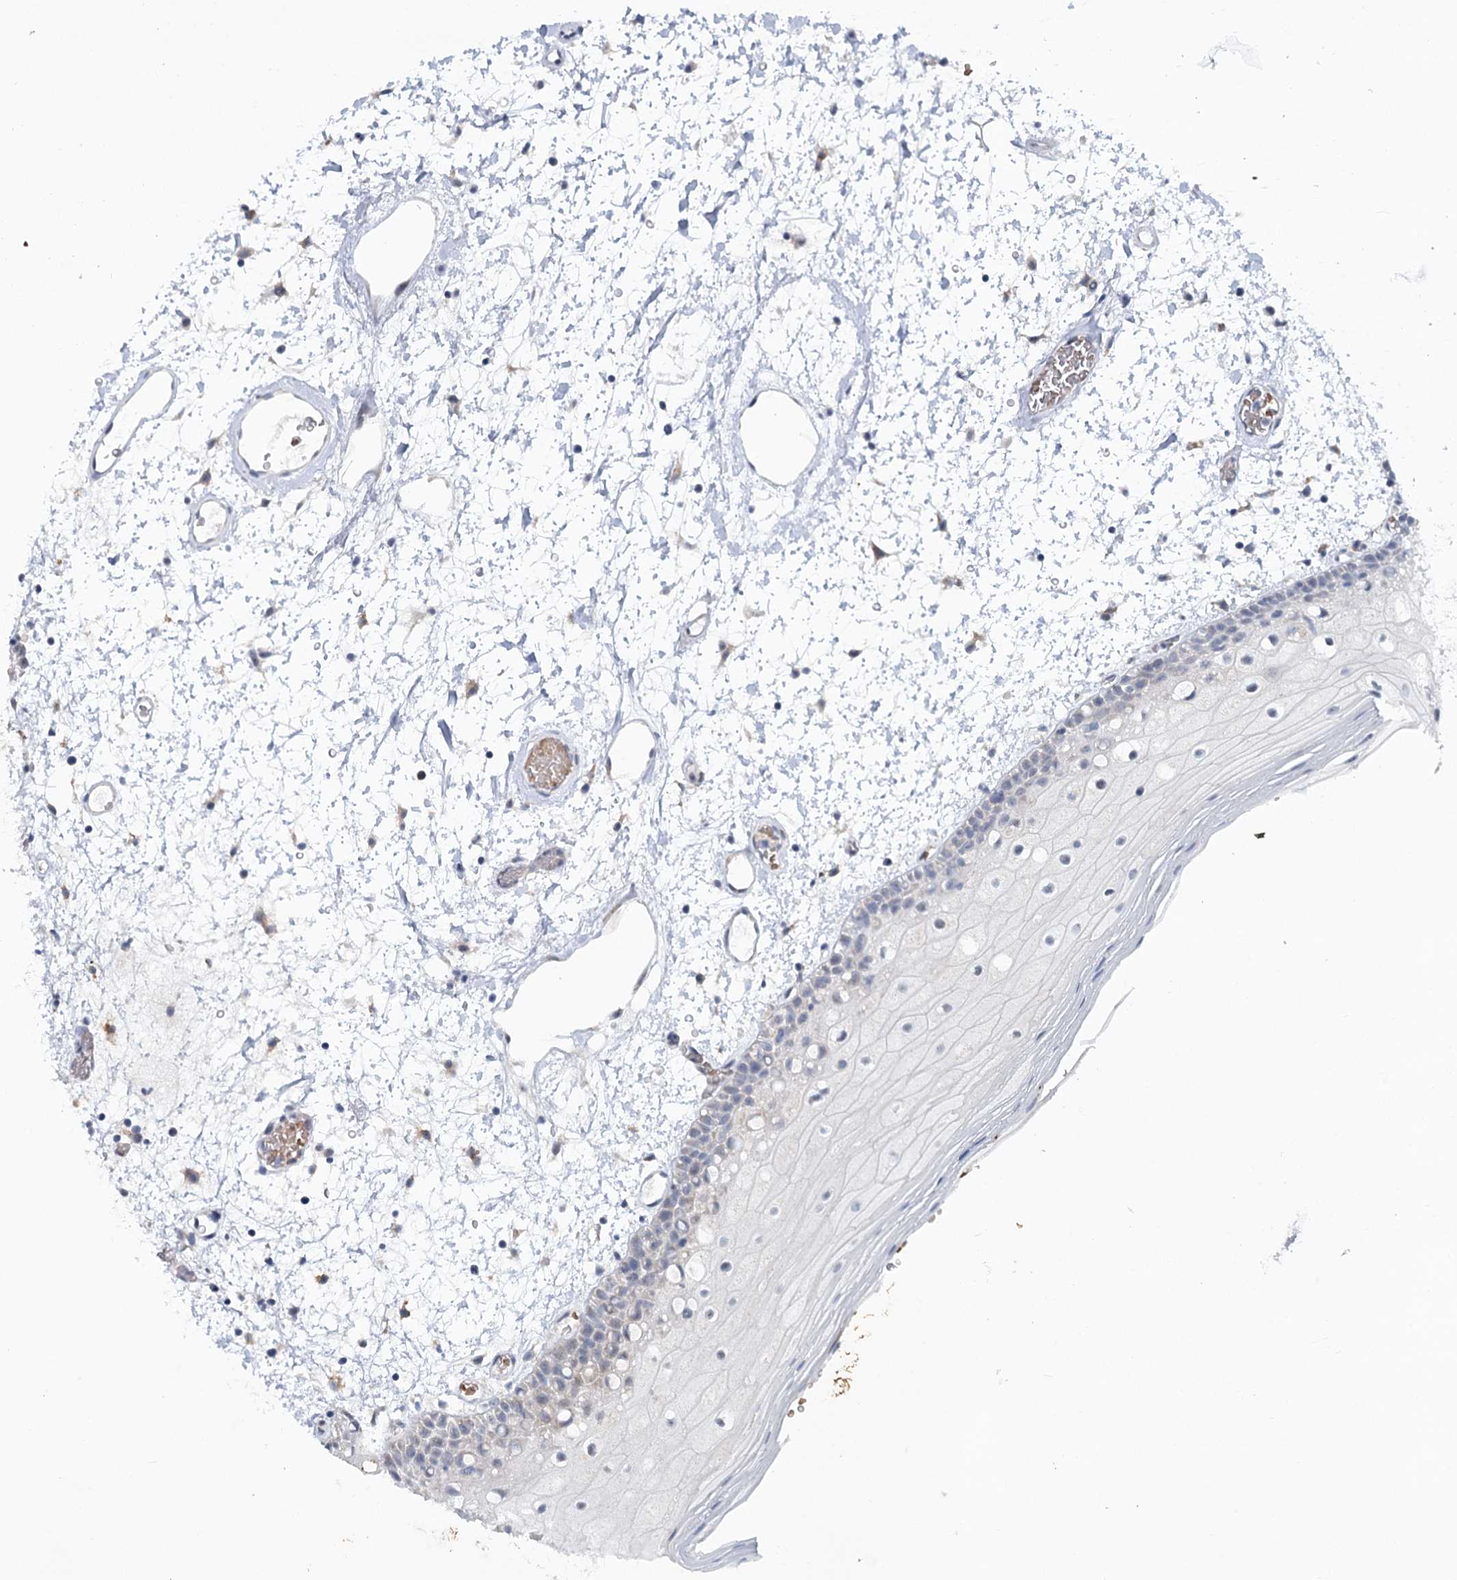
{"staining": {"intensity": "negative", "quantity": "none", "location": "none"}, "tissue": "oral mucosa", "cell_type": "Squamous epithelial cells", "image_type": "normal", "snomed": [{"axis": "morphology", "description": "Normal tissue, NOS"}, {"axis": "topography", "description": "Oral tissue"}], "caption": "Immunohistochemistry histopathology image of unremarkable human oral mucosa stained for a protein (brown), which reveals no positivity in squamous epithelial cells. (Stains: DAB immunohistochemistry (IHC) with hematoxylin counter stain, Microscopy: brightfield microscopy at high magnification).", "gene": "CIB4", "patient": {"sex": "male", "age": 52}}